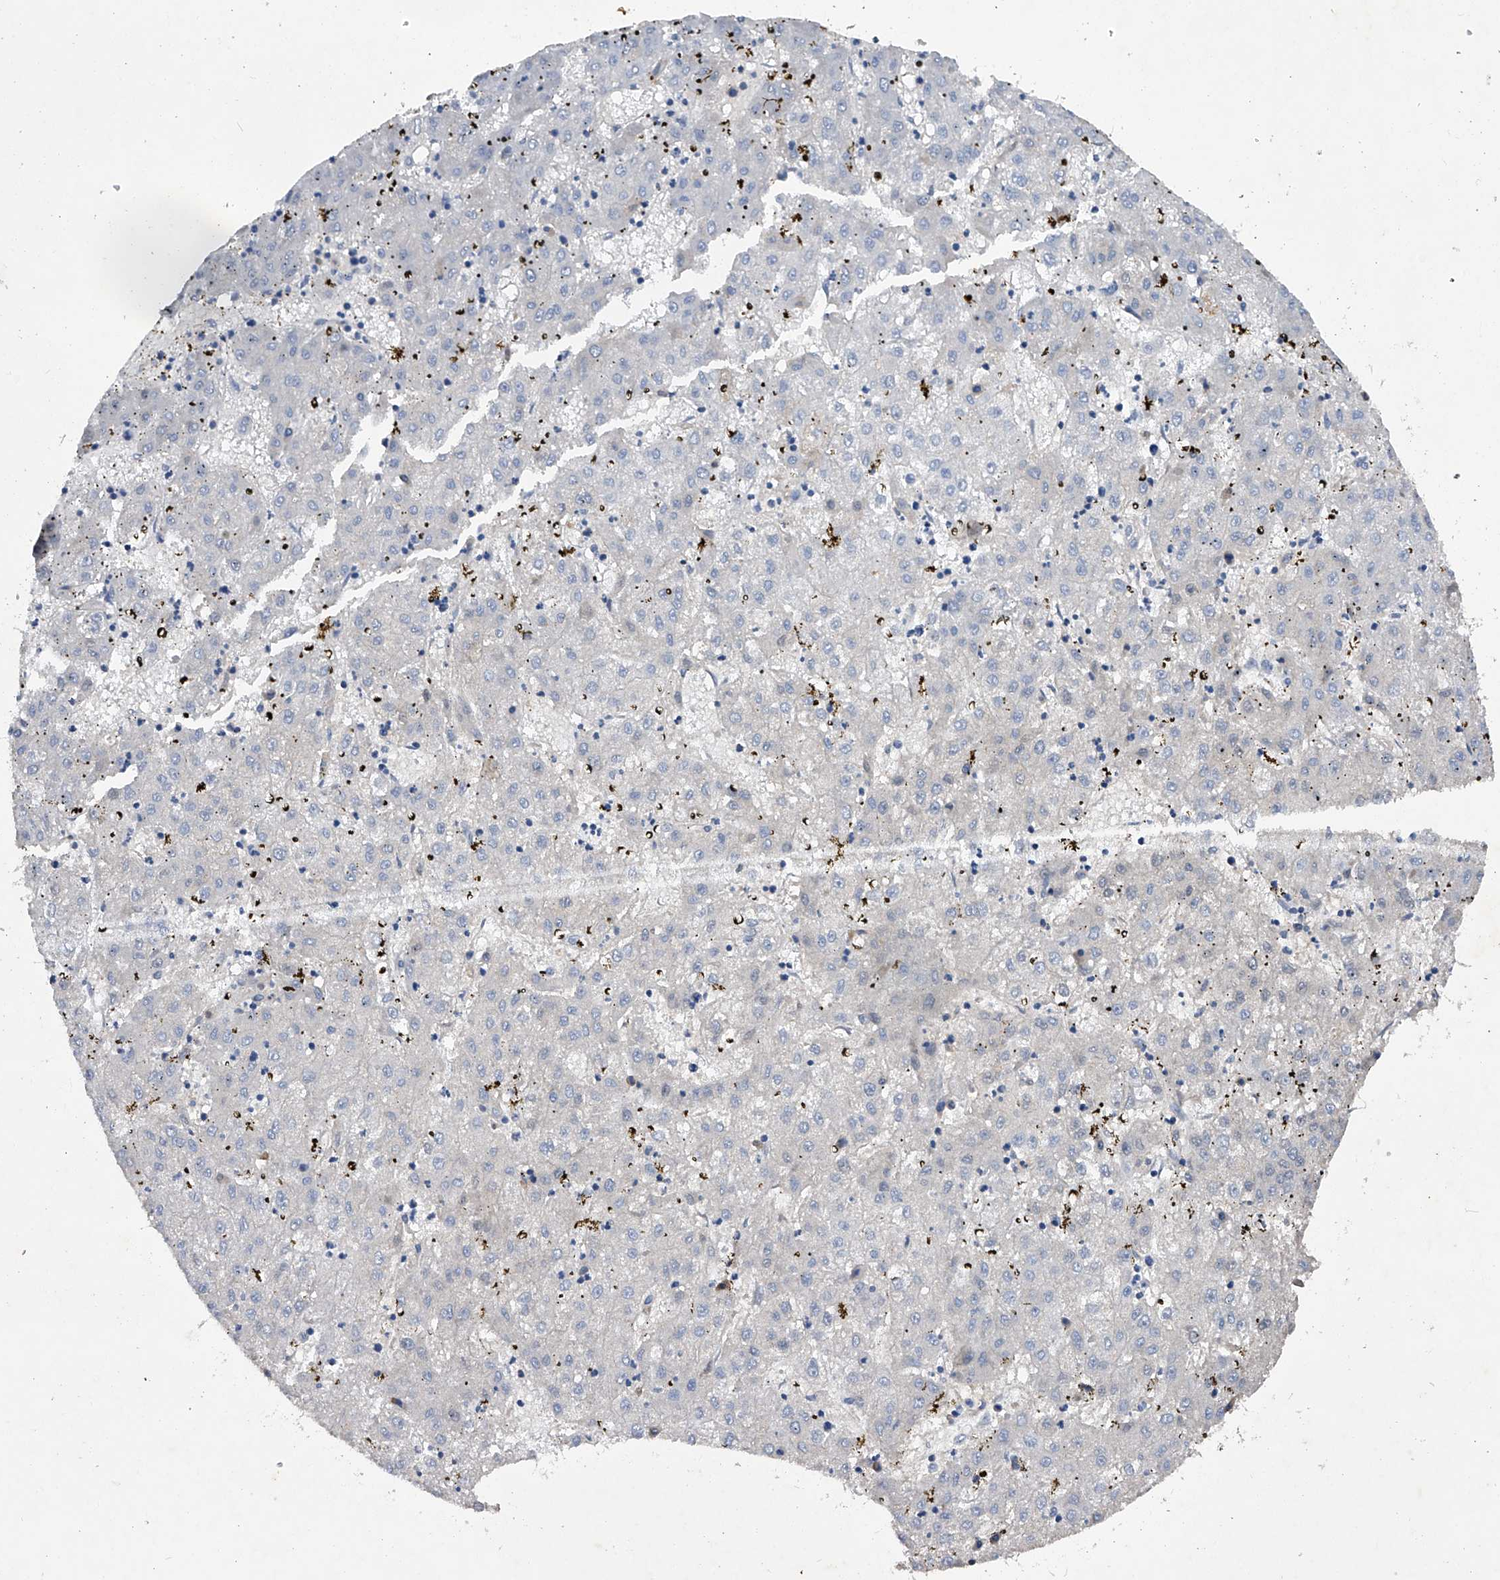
{"staining": {"intensity": "negative", "quantity": "none", "location": "none"}, "tissue": "liver cancer", "cell_type": "Tumor cells", "image_type": "cancer", "snomed": [{"axis": "morphology", "description": "Carcinoma, Hepatocellular, NOS"}, {"axis": "topography", "description": "Liver"}], "caption": "Immunohistochemistry (IHC) photomicrograph of human liver cancer (hepatocellular carcinoma) stained for a protein (brown), which shows no expression in tumor cells.", "gene": "ASNS", "patient": {"sex": "male", "age": 72}}